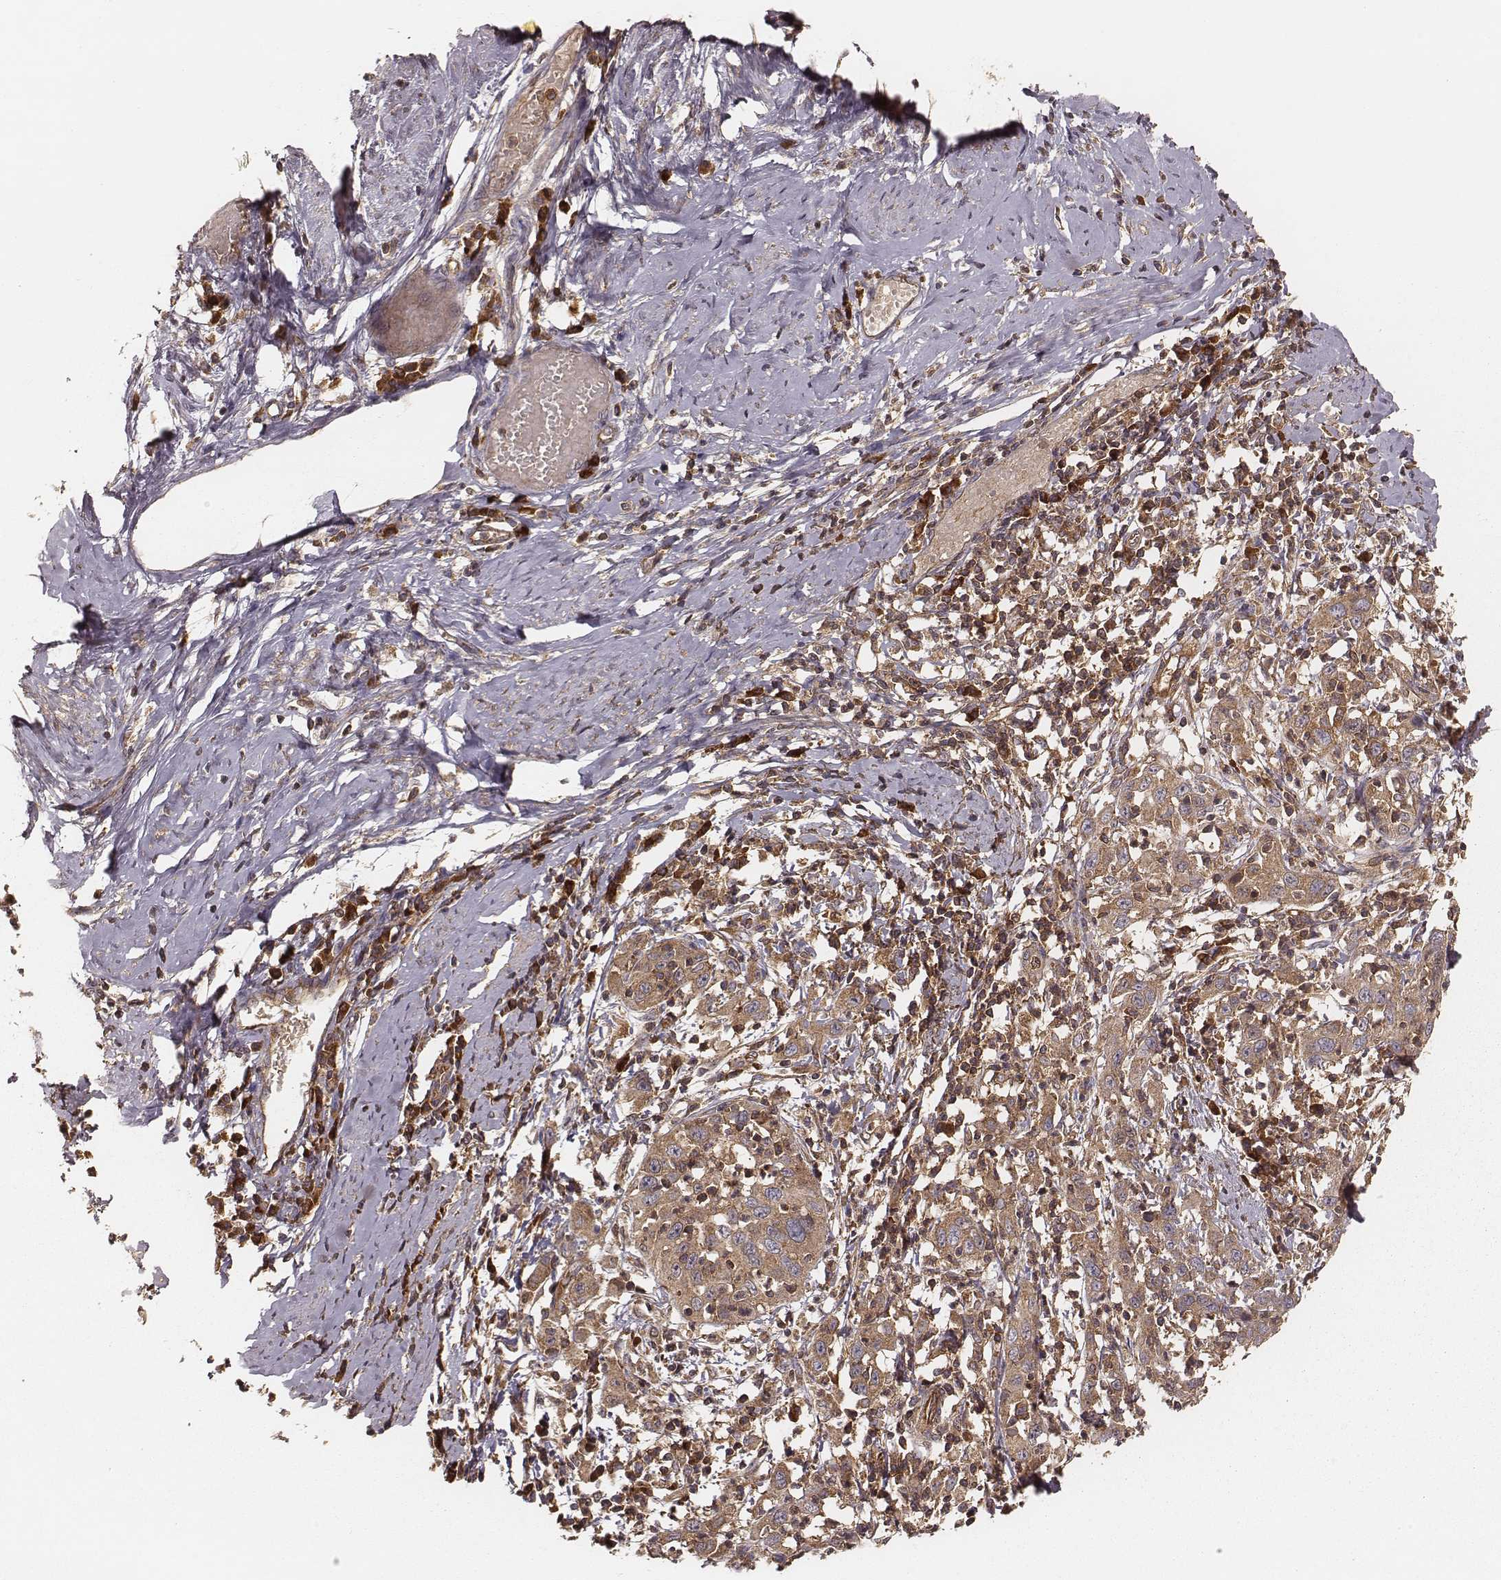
{"staining": {"intensity": "weak", "quantity": ">75%", "location": "cytoplasmic/membranous"}, "tissue": "cervical cancer", "cell_type": "Tumor cells", "image_type": "cancer", "snomed": [{"axis": "morphology", "description": "Squamous cell carcinoma, NOS"}, {"axis": "topography", "description": "Cervix"}], "caption": "A high-resolution photomicrograph shows immunohistochemistry staining of squamous cell carcinoma (cervical), which displays weak cytoplasmic/membranous positivity in about >75% of tumor cells. The protein is stained brown, and the nuclei are stained in blue (DAB (3,3'-diaminobenzidine) IHC with brightfield microscopy, high magnification).", "gene": "CARS1", "patient": {"sex": "female", "age": 46}}